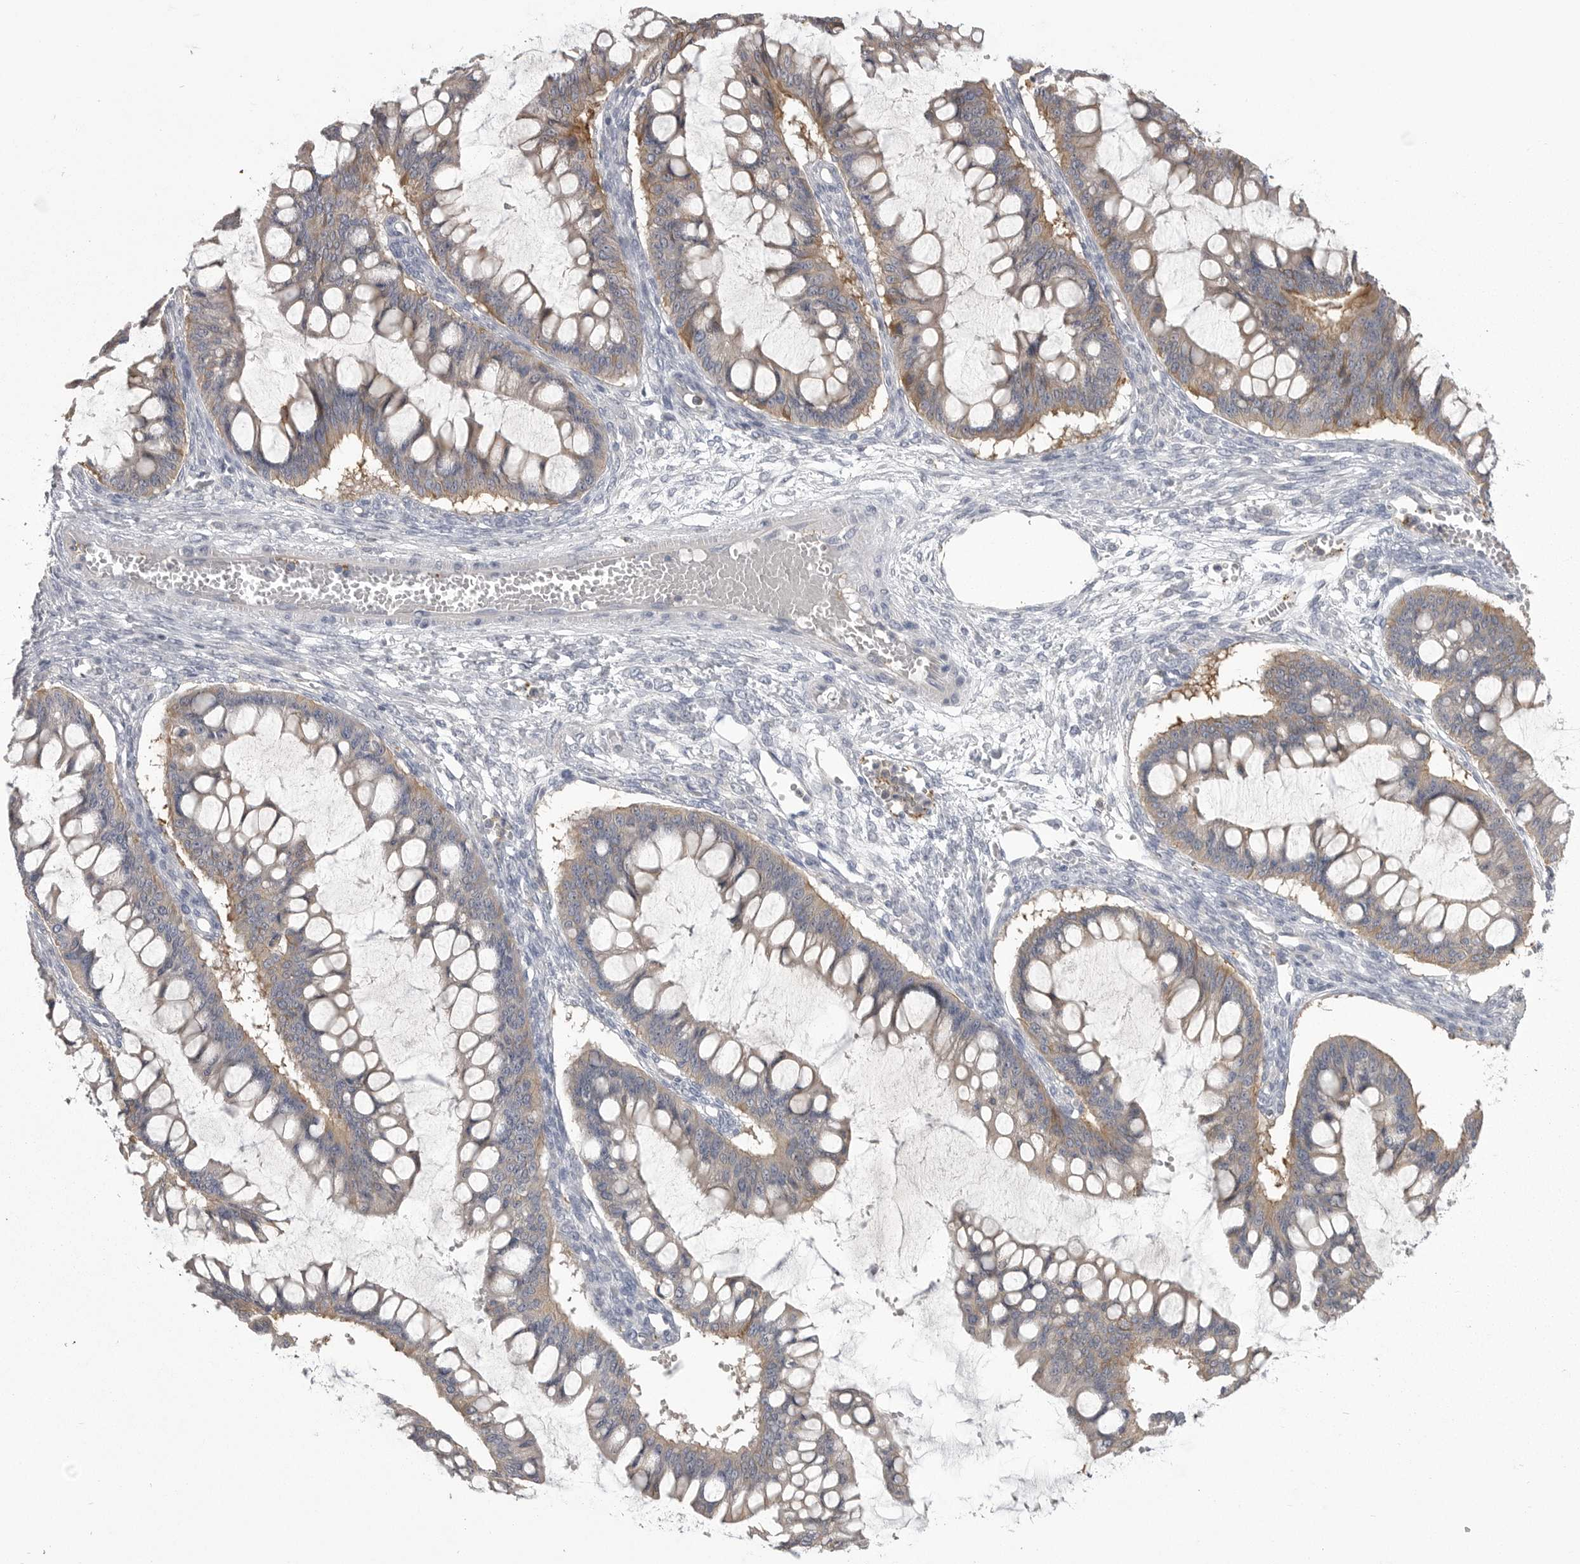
{"staining": {"intensity": "weak", "quantity": ">75%", "location": "cytoplasmic/membranous"}, "tissue": "ovarian cancer", "cell_type": "Tumor cells", "image_type": "cancer", "snomed": [{"axis": "morphology", "description": "Cystadenocarcinoma, mucinous, NOS"}, {"axis": "topography", "description": "Ovary"}], "caption": "Tumor cells exhibit low levels of weak cytoplasmic/membranous staining in approximately >75% of cells in mucinous cystadenocarcinoma (ovarian). (brown staining indicates protein expression, while blue staining denotes nuclei).", "gene": "CMTM6", "patient": {"sex": "female", "age": 73}}